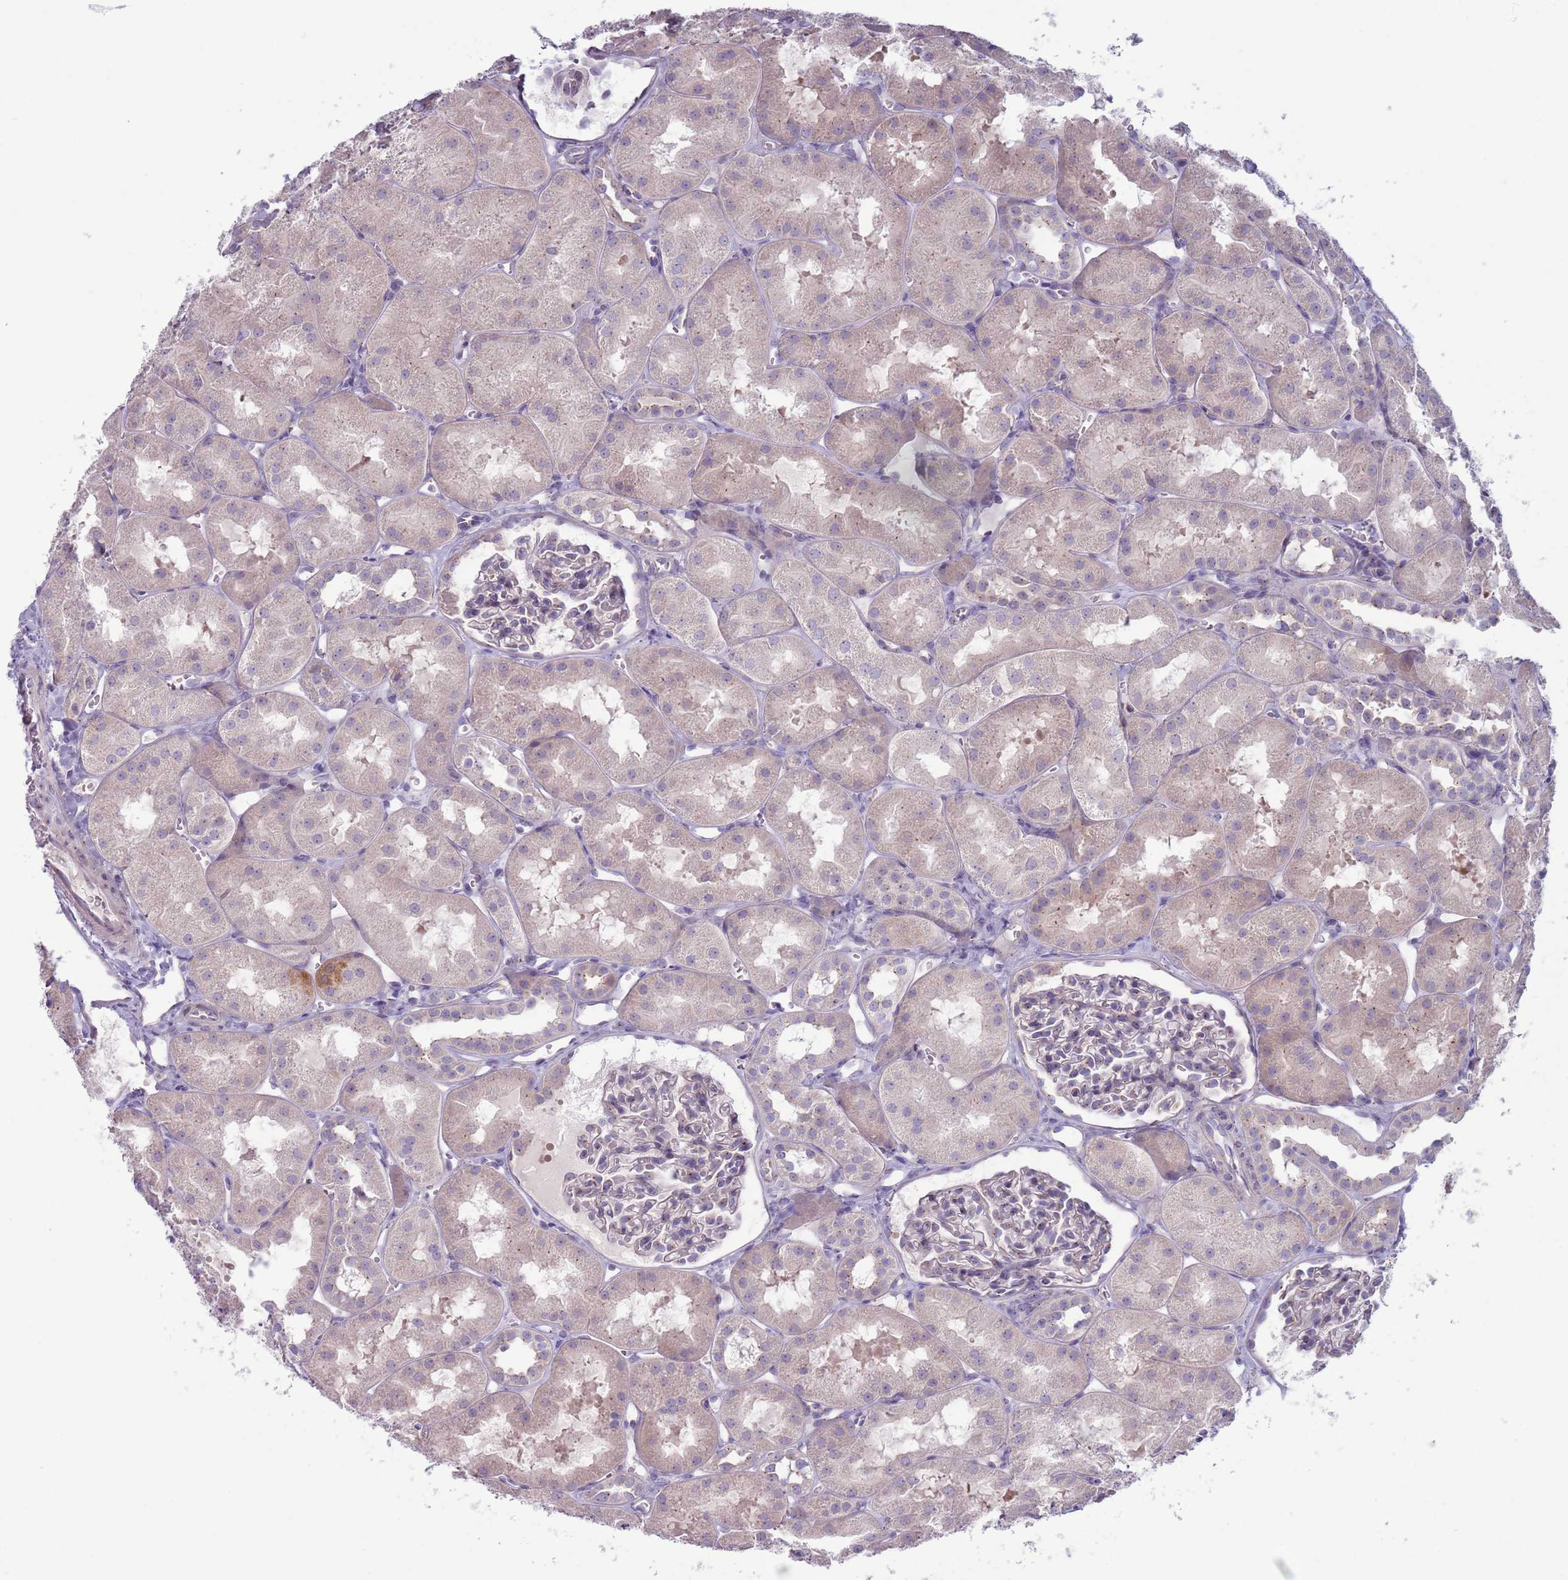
{"staining": {"intensity": "negative", "quantity": "none", "location": "none"}, "tissue": "kidney", "cell_type": "Cells in glomeruli", "image_type": "normal", "snomed": [{"axis": "morphology", "description": "Normal tissue, NOS"}, {"axis": "topography", "description": "Kidney"}, {"axis": "topography", "description": "Urinary bladder"}], "caption": "The photomicrograph exhibits no significant expression in cells in glomeruli of kidney.", "gene": "LTB", "patient": {"sex": "male", "age": 16}}